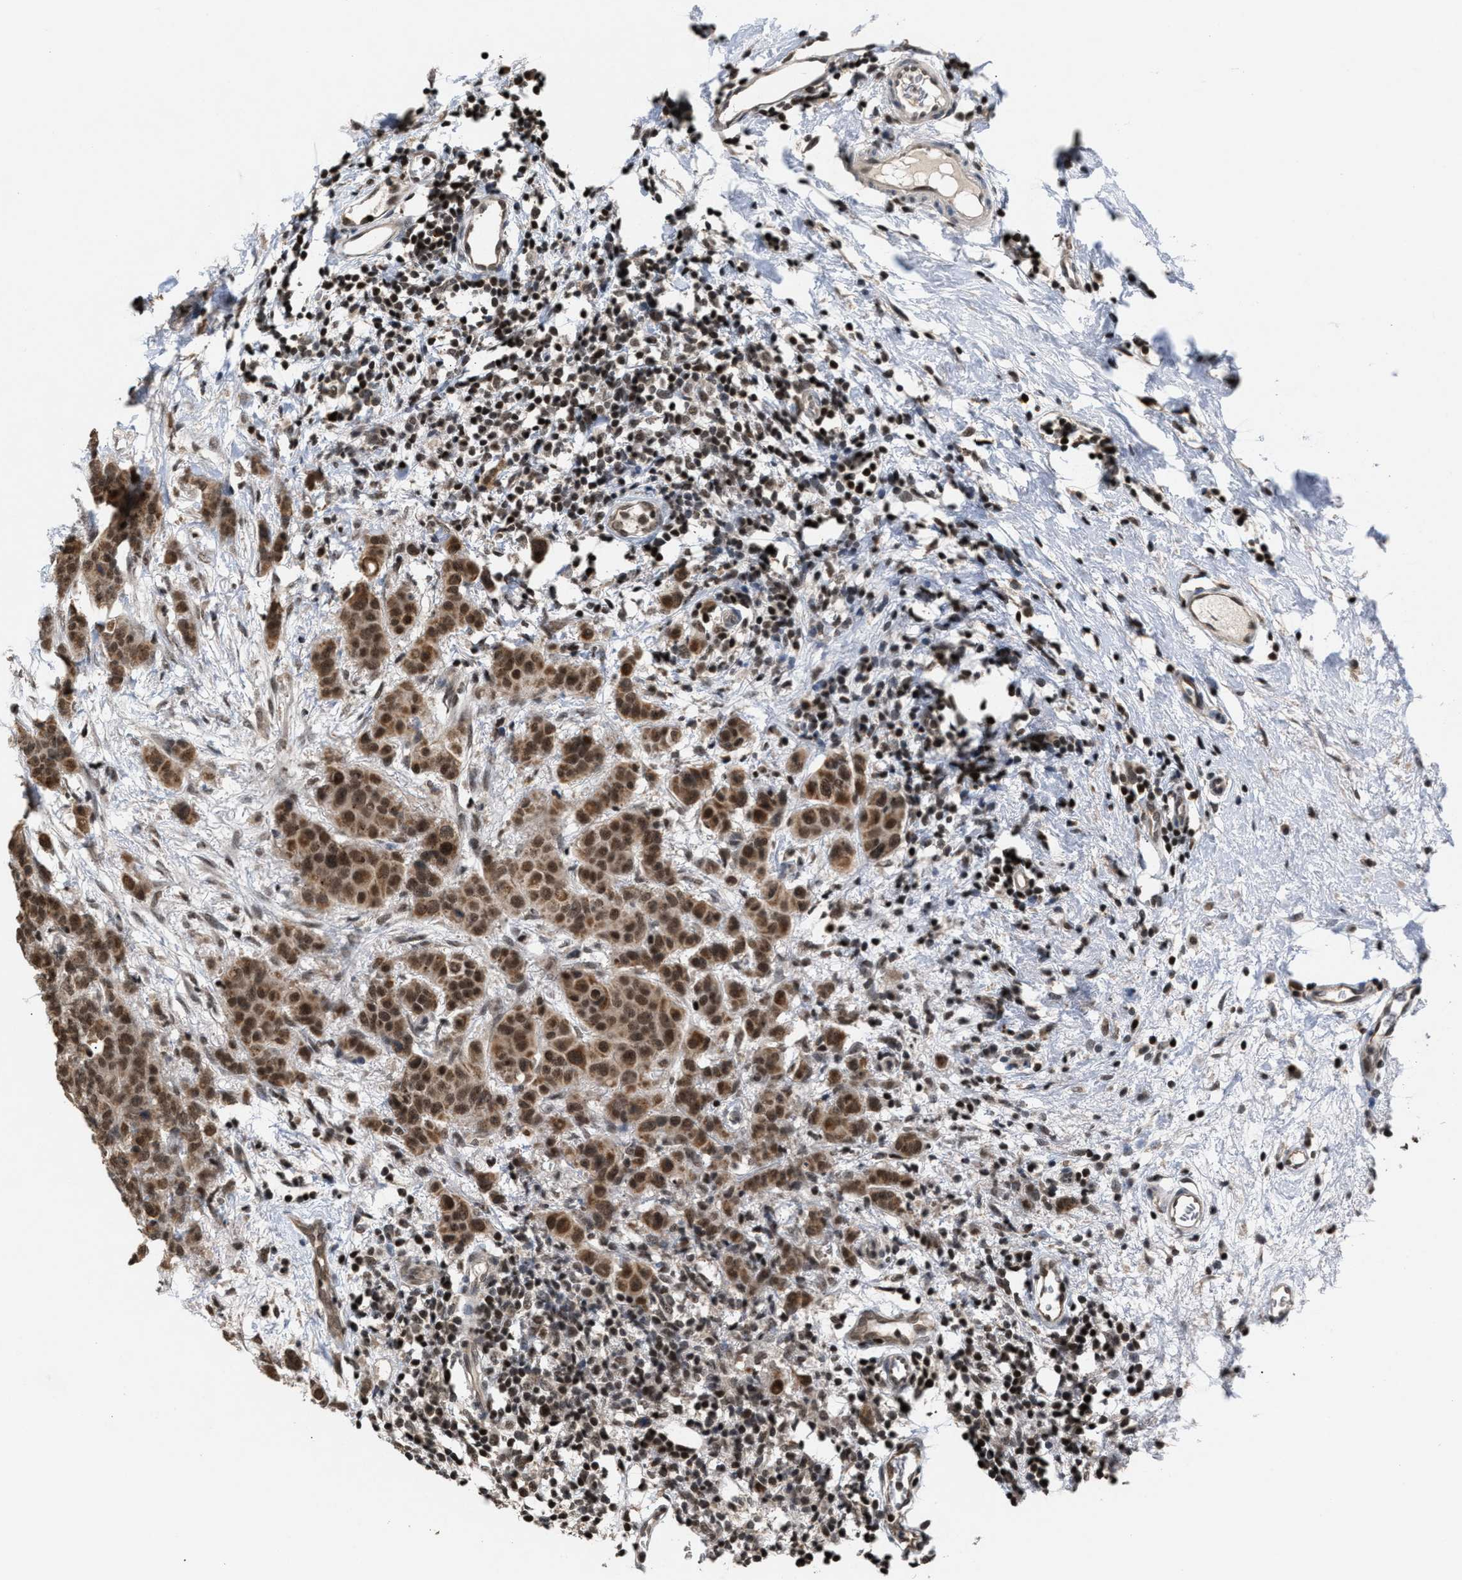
{"staining": {"intensity": "moderate", "quantity": ">75%", "location": "cytoplasmic/membranous,nuclear"}, "tissue": "breast cancer", "cell_type": "Tumor cells", "image_type": "cancer", "snomed": [{"axis": "morphology", "description": "Normal tissue, NOS"}, {"axis": "morphology", "description": "Duct carcinoma"}, {"axis": "topography", "description": "Breast"}], "caption": "Protein staining reveals moderate cytoplasmic/membranous and nuclear positivity in about >75% of tumor cells in breast cancer (invasive ductal carcinoma).", "gene": "C9orf78", "patient": {"sex": "female", "age": 40}}